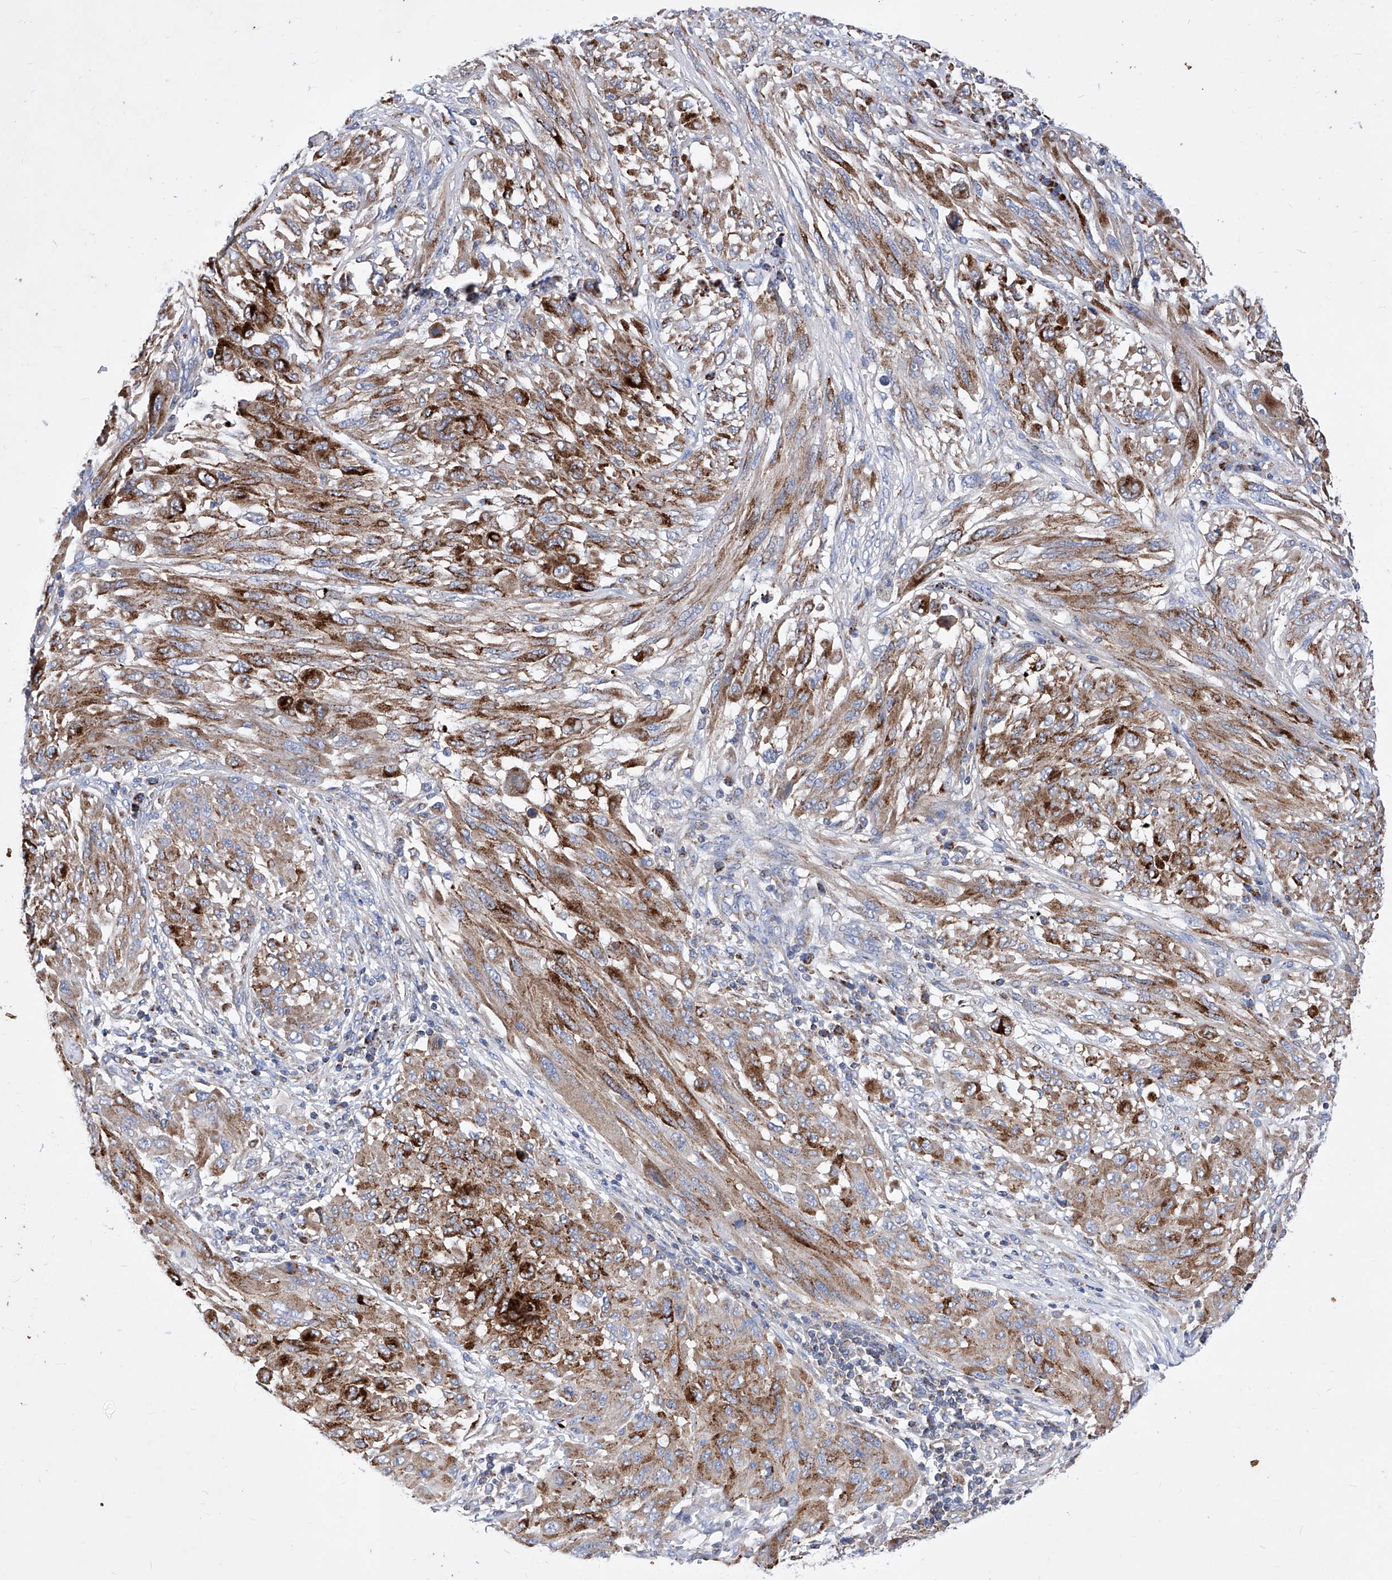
{"staining": {"intensity": "moderate", "quantity": ">75%", "location": "cytoplasmic/membranous"}, "tissue": "melanoma", "cell_type": "Tumor cells", "image_type": "cancer", "snomed": [{"axis": "morphology", "description": "Malignant melanoma, NOS"}, {"axis": "topography", "description": "Skin"}], "caption": "Human melanoma stained for a protein (brown) displays moderate cytoplasmic/membranous positive staining in about >75% of tumor cells.", "gene": "HRNR", "patient": {"sex": "female", "age": 91}}